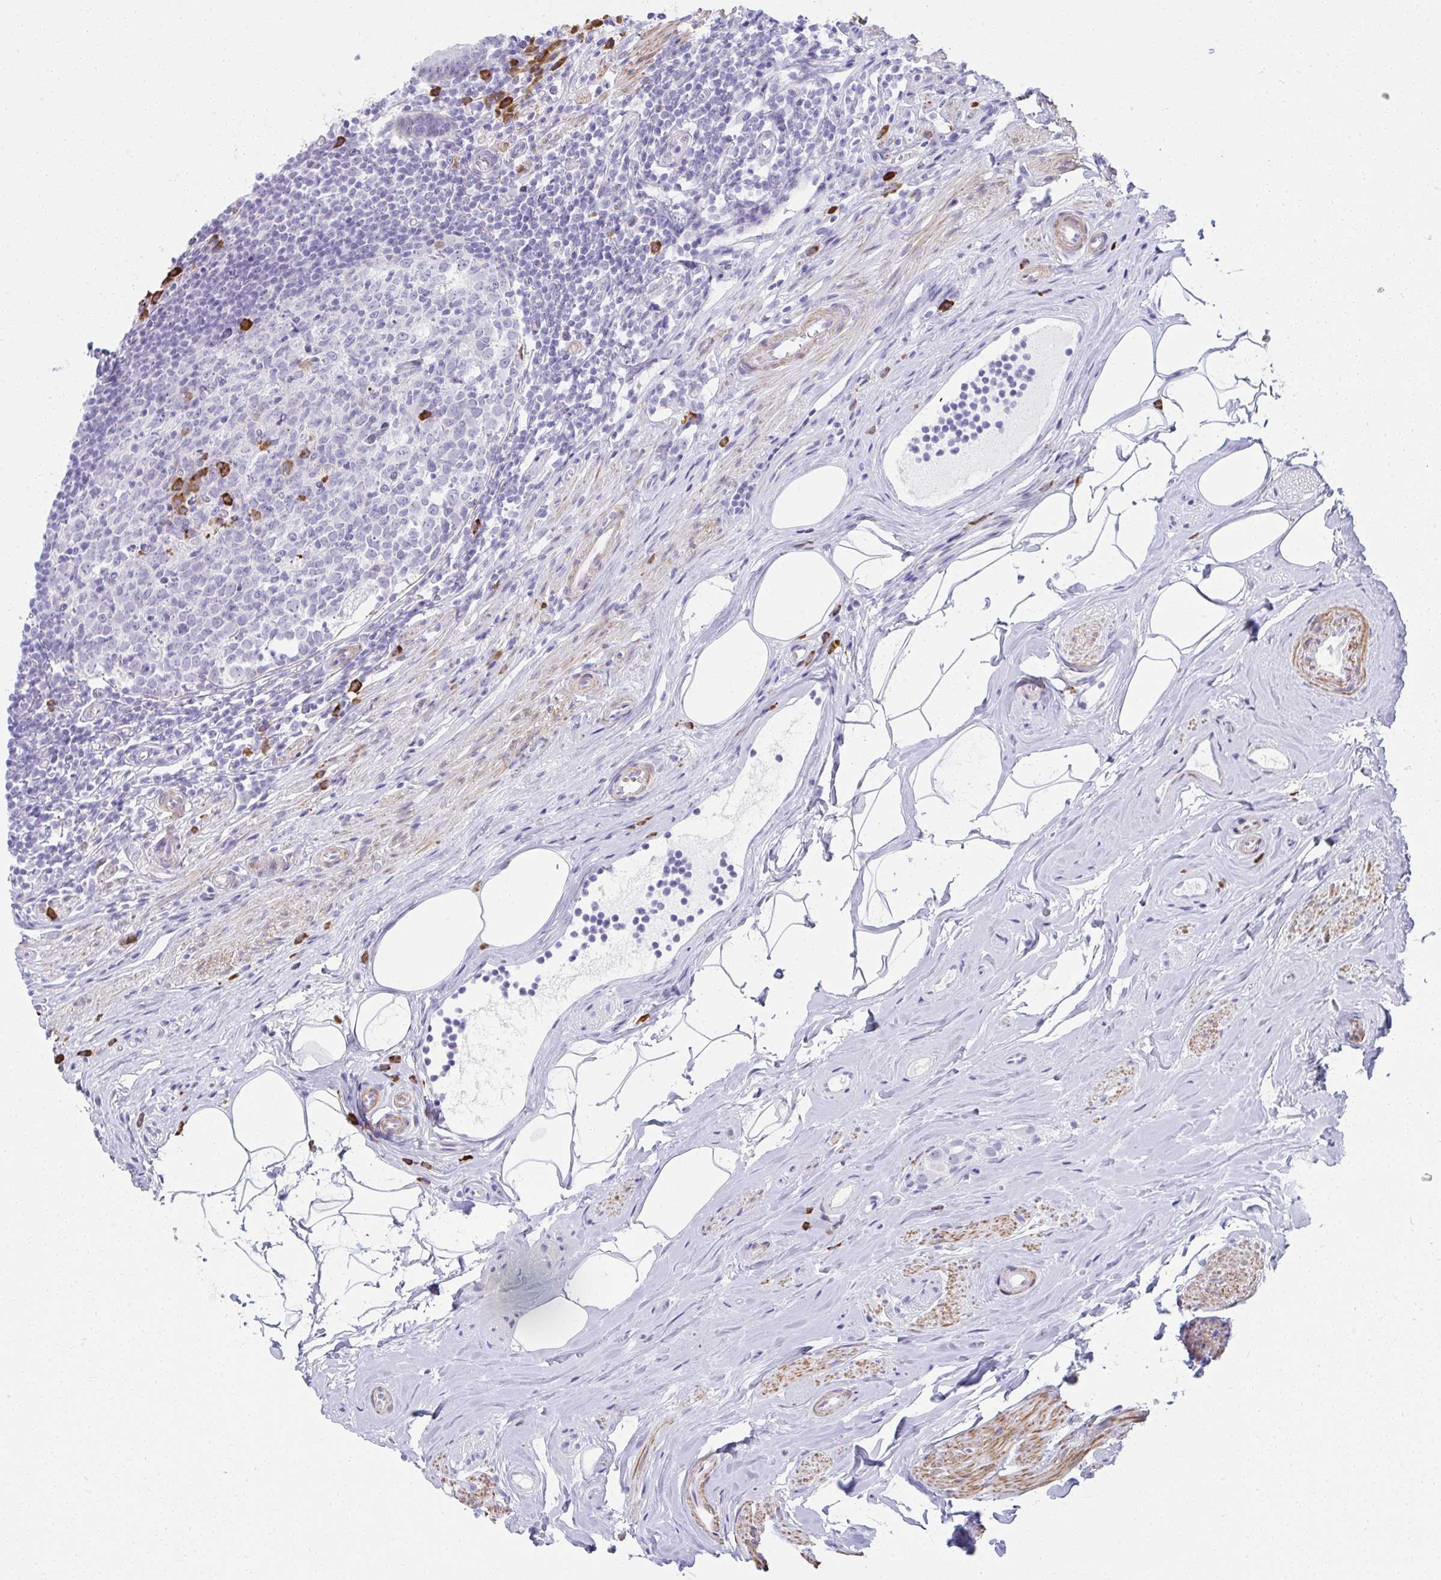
{"staining": {"intensity": "weak", "quantity": "<25%", "location": "cytoplasmic/membranous"}, "tissue": "appendix", "cell_type": "Glandular cells", "image_type": "normal", "snomed": [{"axis": "morphology", "description": "Normal tissue, NOS"}, {"axis": "topography", "description": "Appendix"}], "caption": "DAB immunohistochemical staining of benign human appendix demonstrates no significant positivity in glandular cells.", "gene": "PUS7L", "patient": {"sex": "female", "age": 56}}